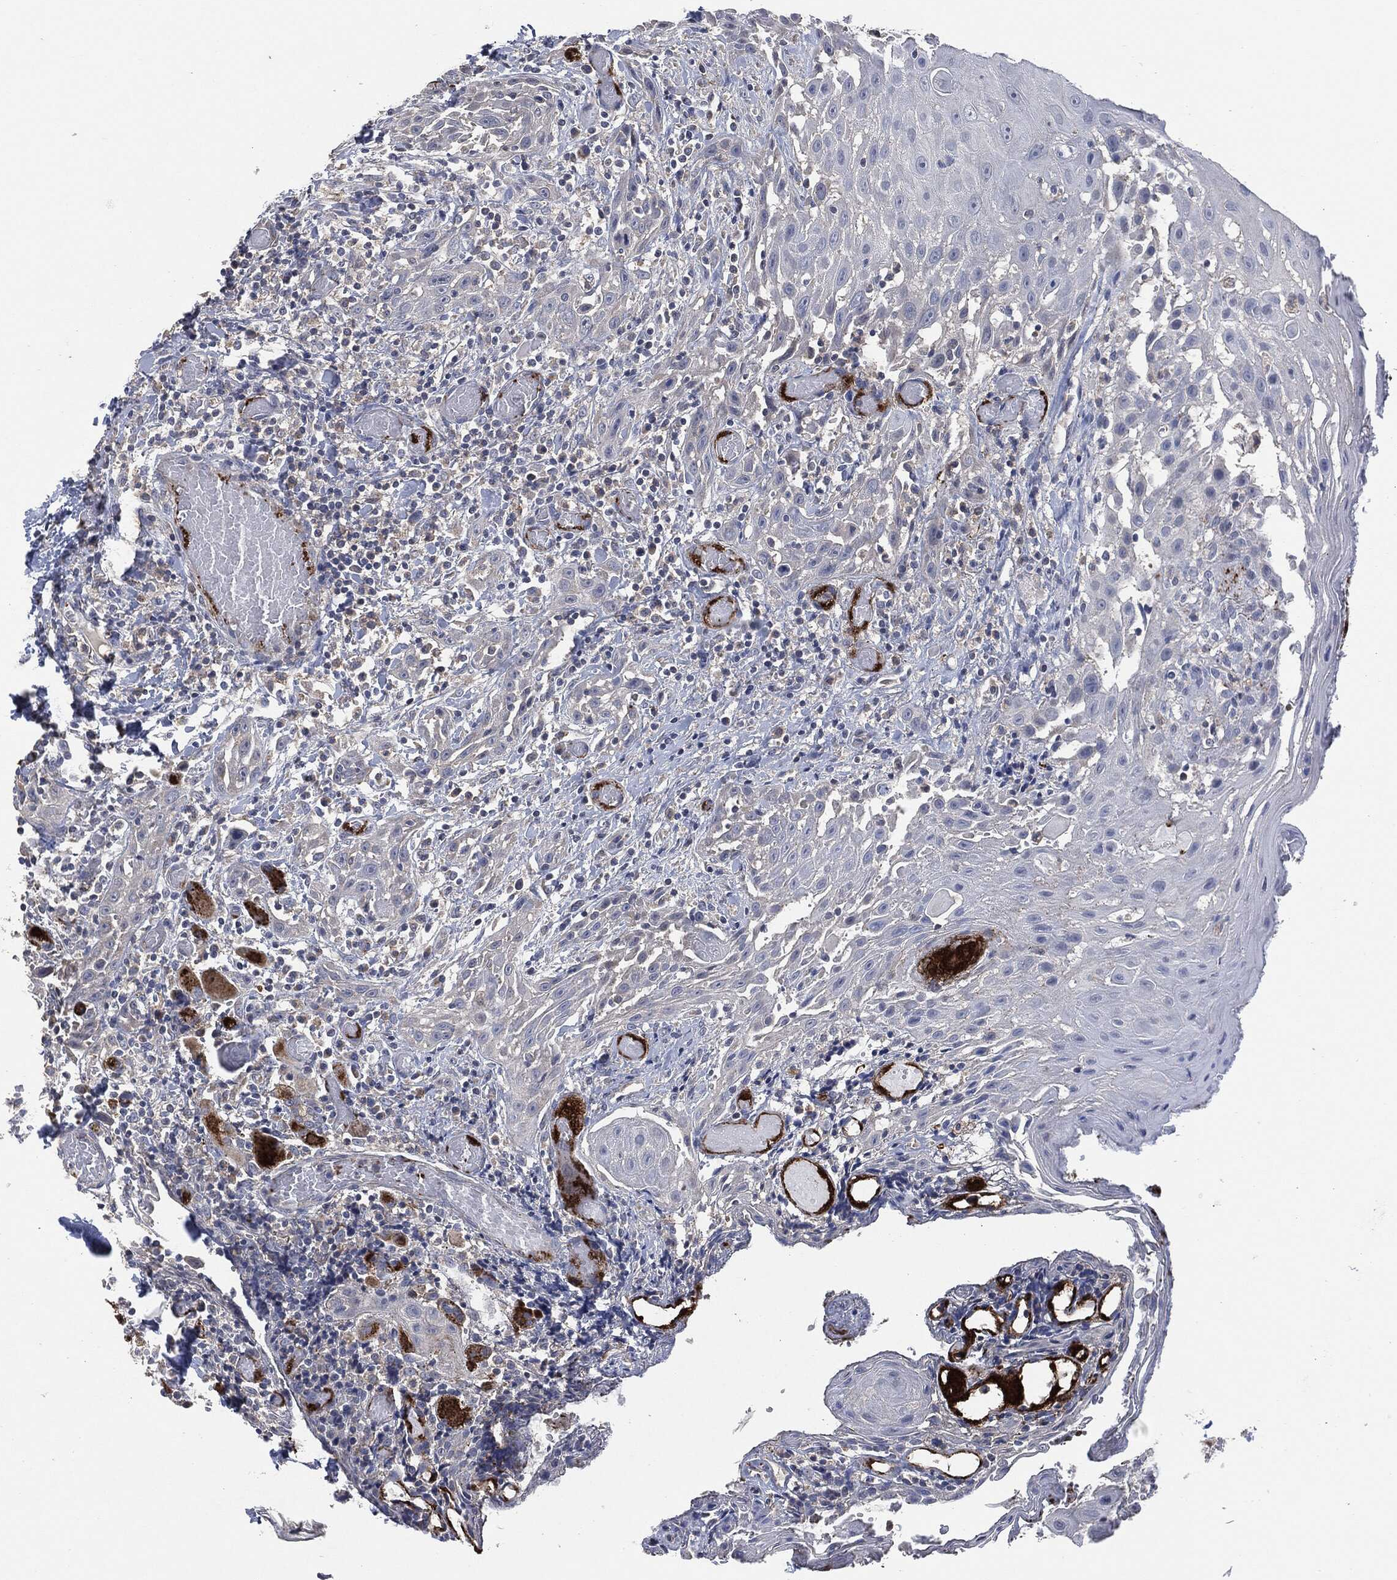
{"staining": {"intensity": "strong", "quantity": "<25%", "location": "cytoplasmic/membranous"}, "tissue": "head and neck cancer", "cell_type": "Tumor cells", "image_type": "cancer", "snomed": [{"axis": "morphology", "description": "Normal tissue, NOS"}, {"axis": "morphology", "description": "Squamous cell carcinoma, NOS"}, {"axis": "topography", "description": "Oral tissue"}, {"axis": "topography", "description": "Head-Neck"}], "caption": "This is an image of immunohistochemistry staining of head and neck cancer (squamous cell carcinoma), which shows strong positivity in the cytoplasmic/membranous of tumor cells.", "gene": "CD33", "patient": {"sex": "male", "age": 71}}